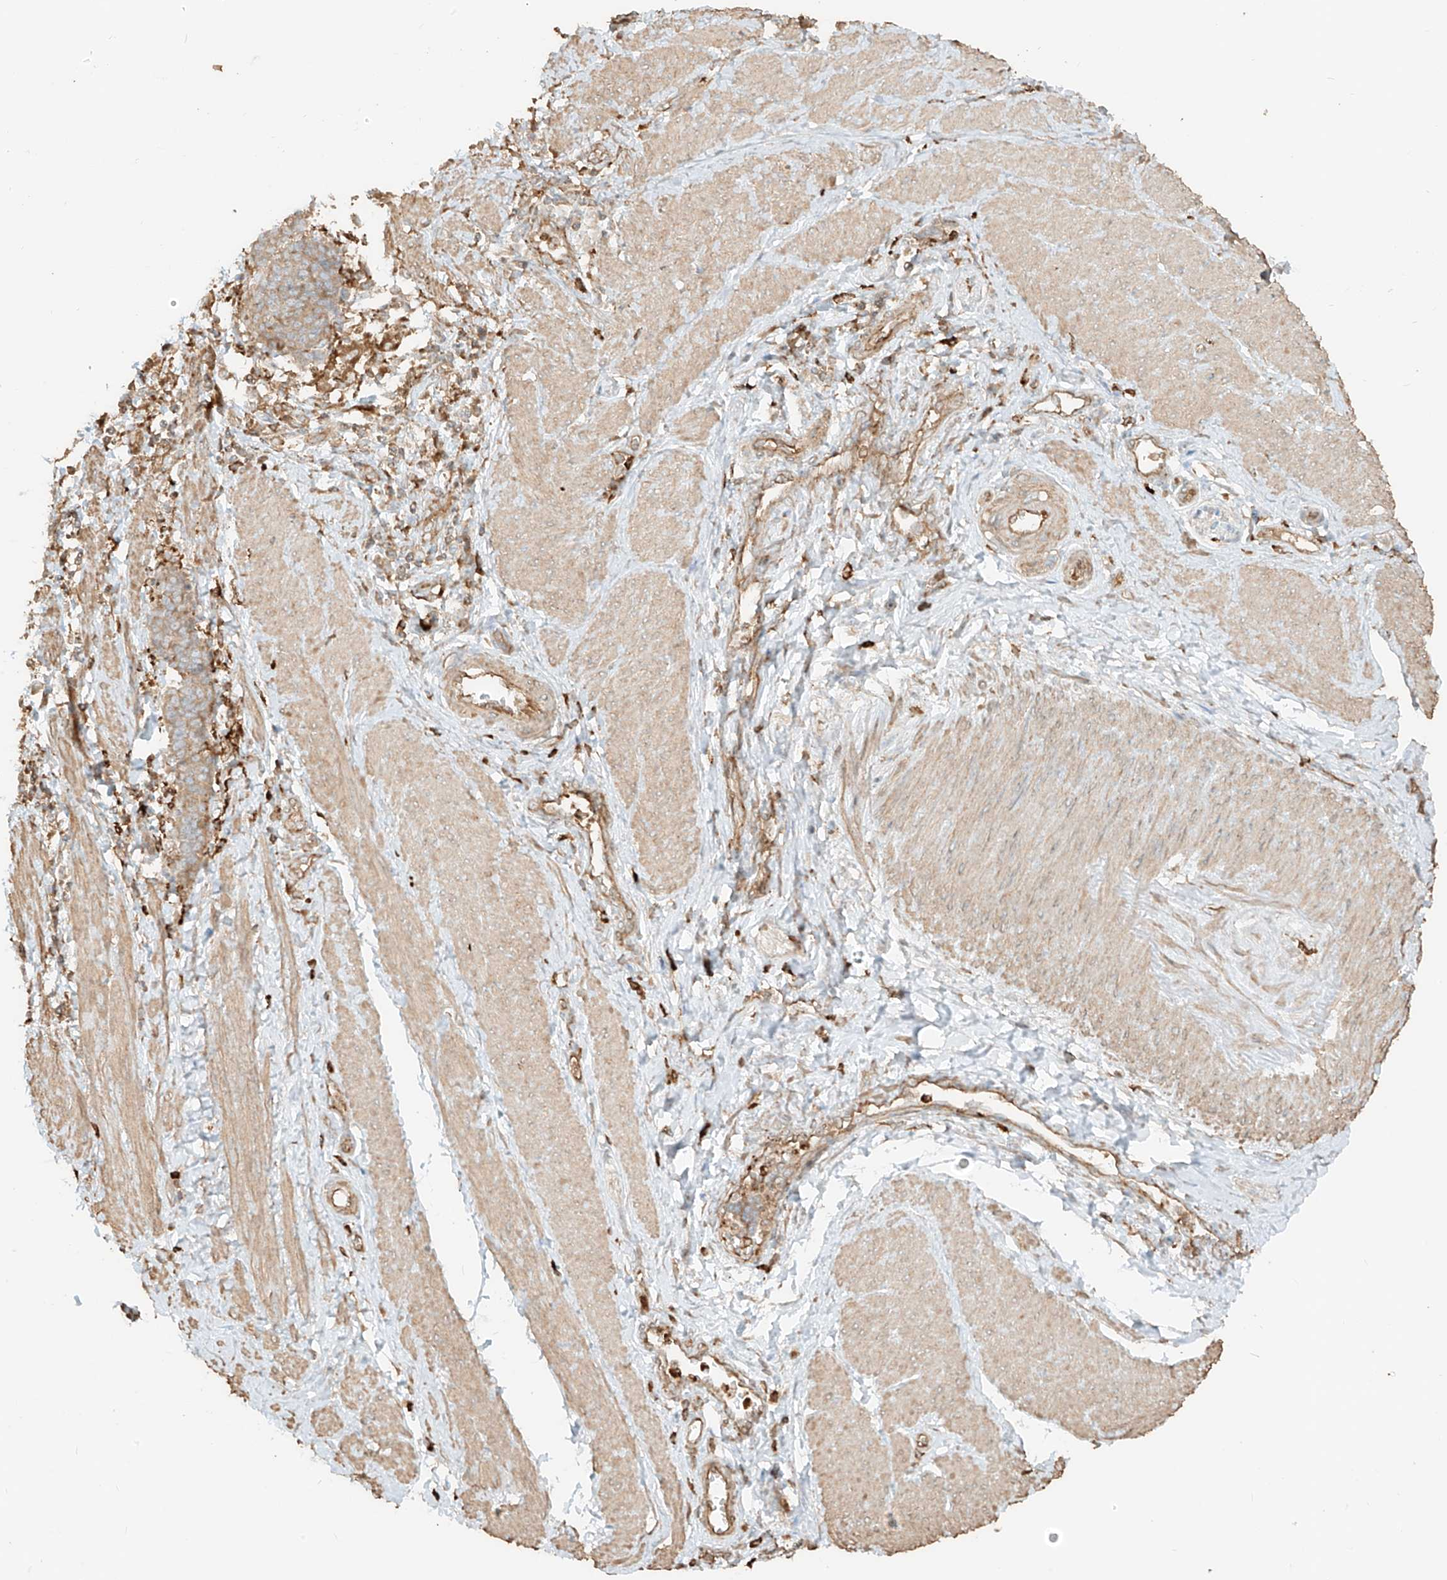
{"staining": {"intensity": "weak", "quantity": ">75%", "location": "cytoplasmic/membranous"}, "tissue": "cervical cancer", "cell_type": "Tumor cells", "image_type": "cancer", "snomed": [{"axis": "morphology", "description": "Normal tissue, NOS"}, {"axis": "morphology", "description": "Squamous cell carcinoma, NOS"}, {"axis": "topography", "description": "Cervix"}], "caption": "There is low levels of weak cytoplasmic/membranous positivity in tumor cells of cervical cancer, as demonstrated by immunohistochemical staining (brown color).", "gene": "CCDC115", "patient": {"sex": "female", "age": 35}}